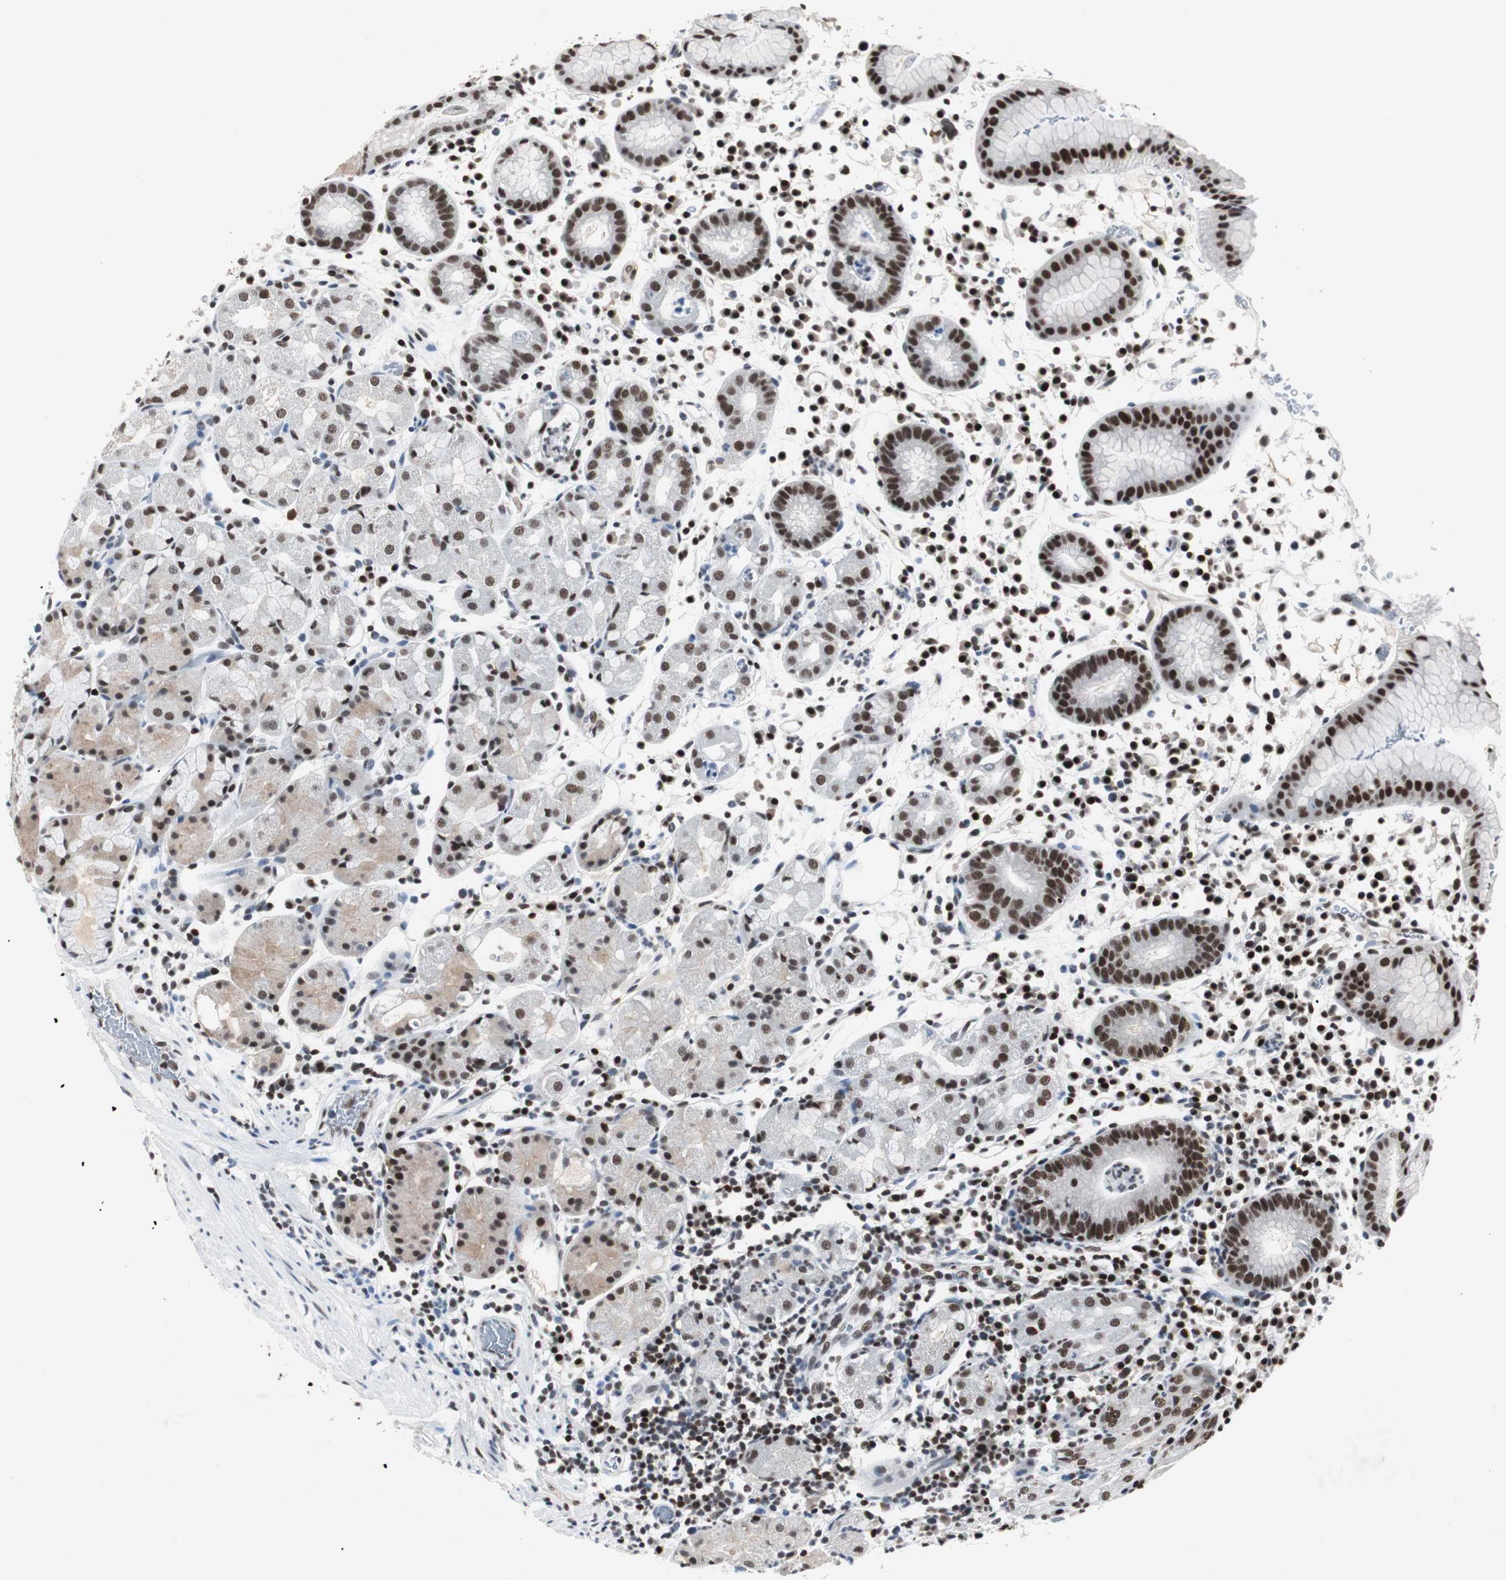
{"staining": {"intensity": "strong", "quantity": ">75%", "location": "nuclear"}, "tissue": "stomach", "cell_type": "Glandular cells", "image_type": "normal", "snomed": [{"axis": "morphology", "description": "Normal tissue, NOS"}, {"axis": "topography", "description": "Stomach"}, {"axis": "topography", "description": "Stomach, lower"}], "caption": "Glandular cells display high levels of strong nuclear staining in approximately >75% of cells in normal human stomach. (DAB IHC, brown staining for protein, blue staining for nuclei).", "gene": "RAD9A", "patient": {"sex": "female", "age": 75}}